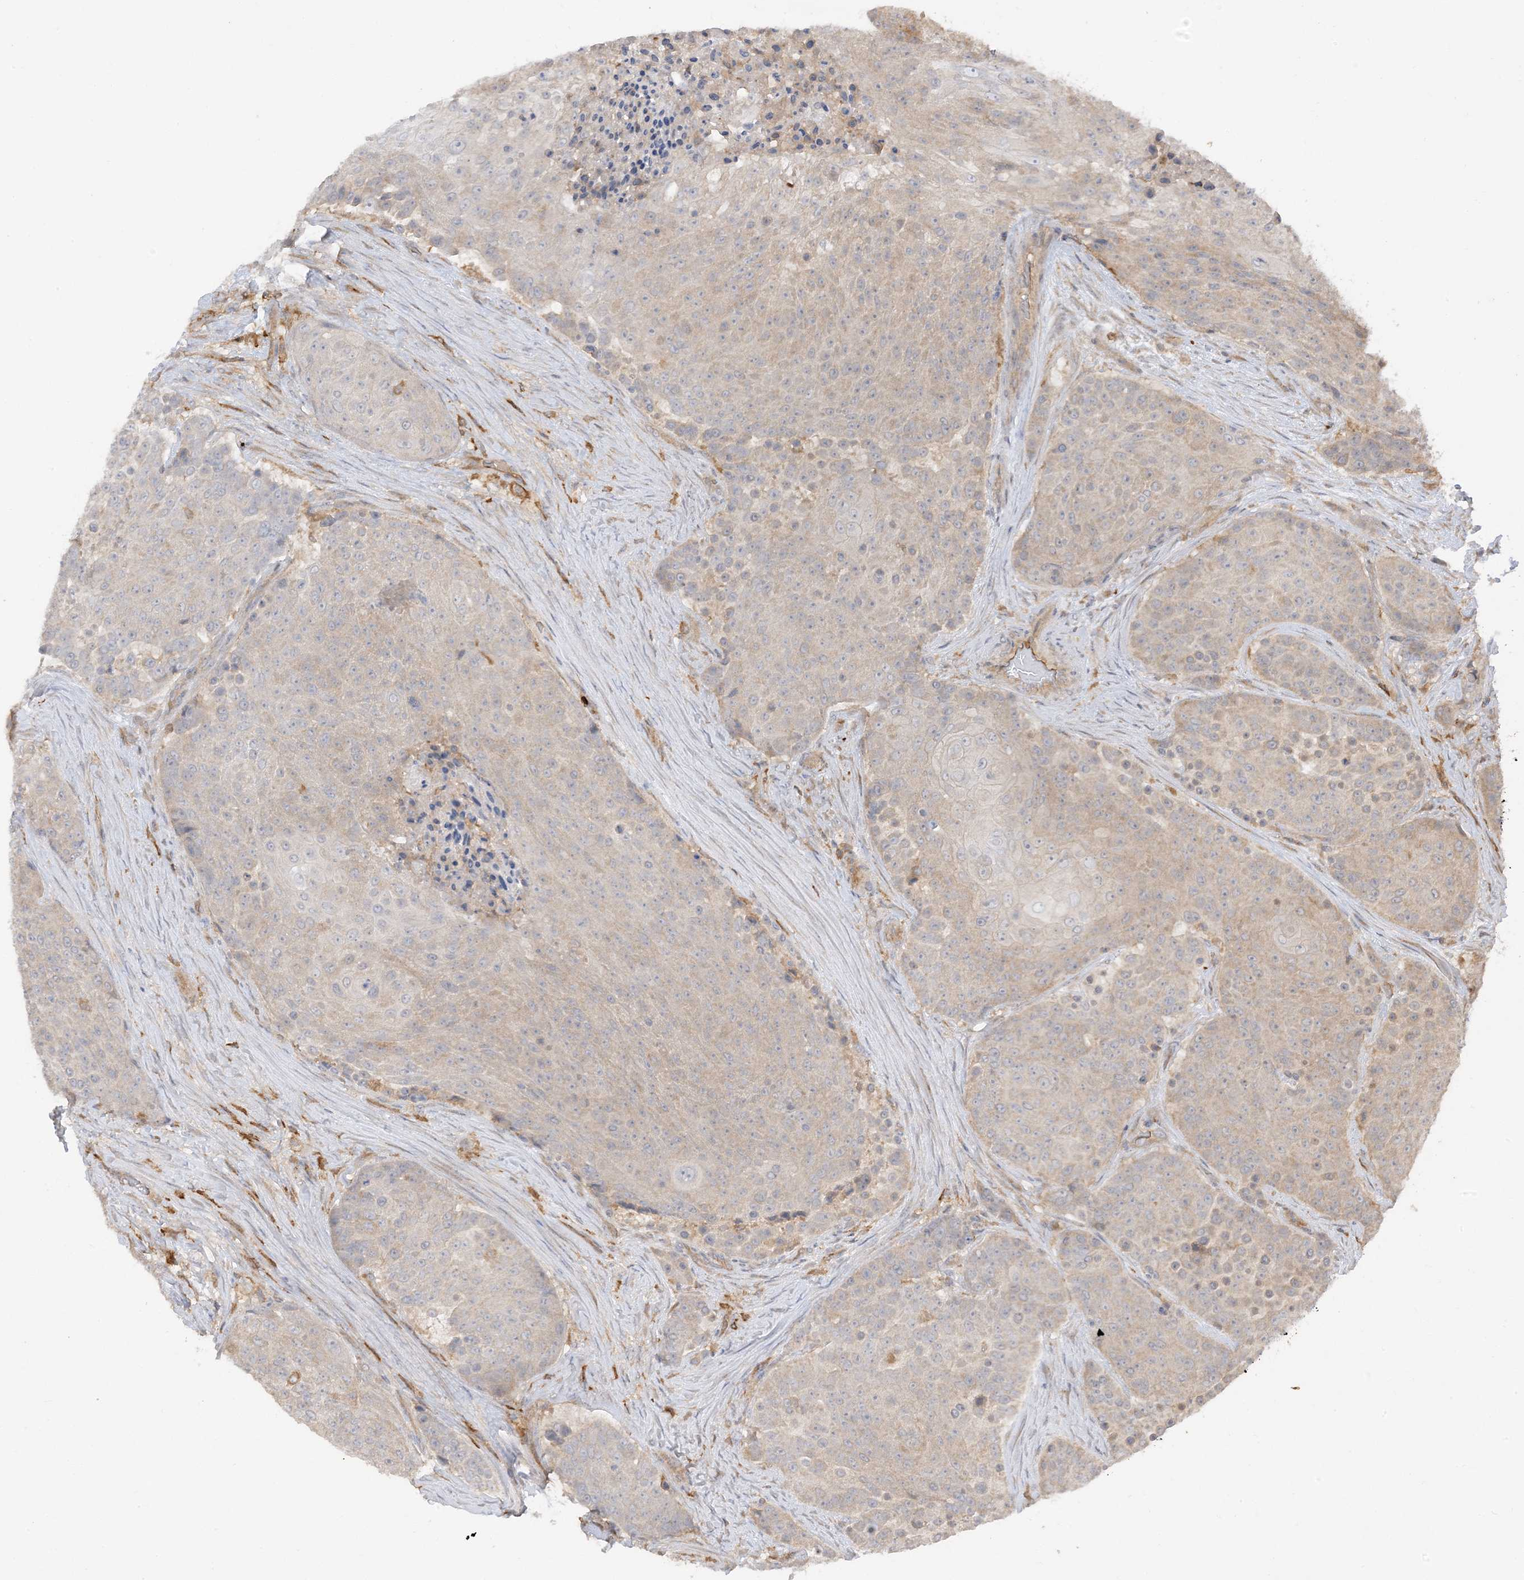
{"staining": {"intensity": "negative", "quantity": "none", "location": "none"}, "tissue": "urothelial cancer", "cell_type": "Tumor cells", "image_type": "cancer", "snomed": [{"axis": "morphology", "description": "Urothelial carcinoma, High grade"}, {"axis": "topography", "description": "Urinary bladder"}], "caption": "The photomicrograph reveals no staining of tumor cells in urothelial carcinoma (high-grade). (DAB (3,3'-diaminobenzidine) IHC, high magnification).", "gene": "PHACTR2", "patient": {"sex": "female", "age": 63}}